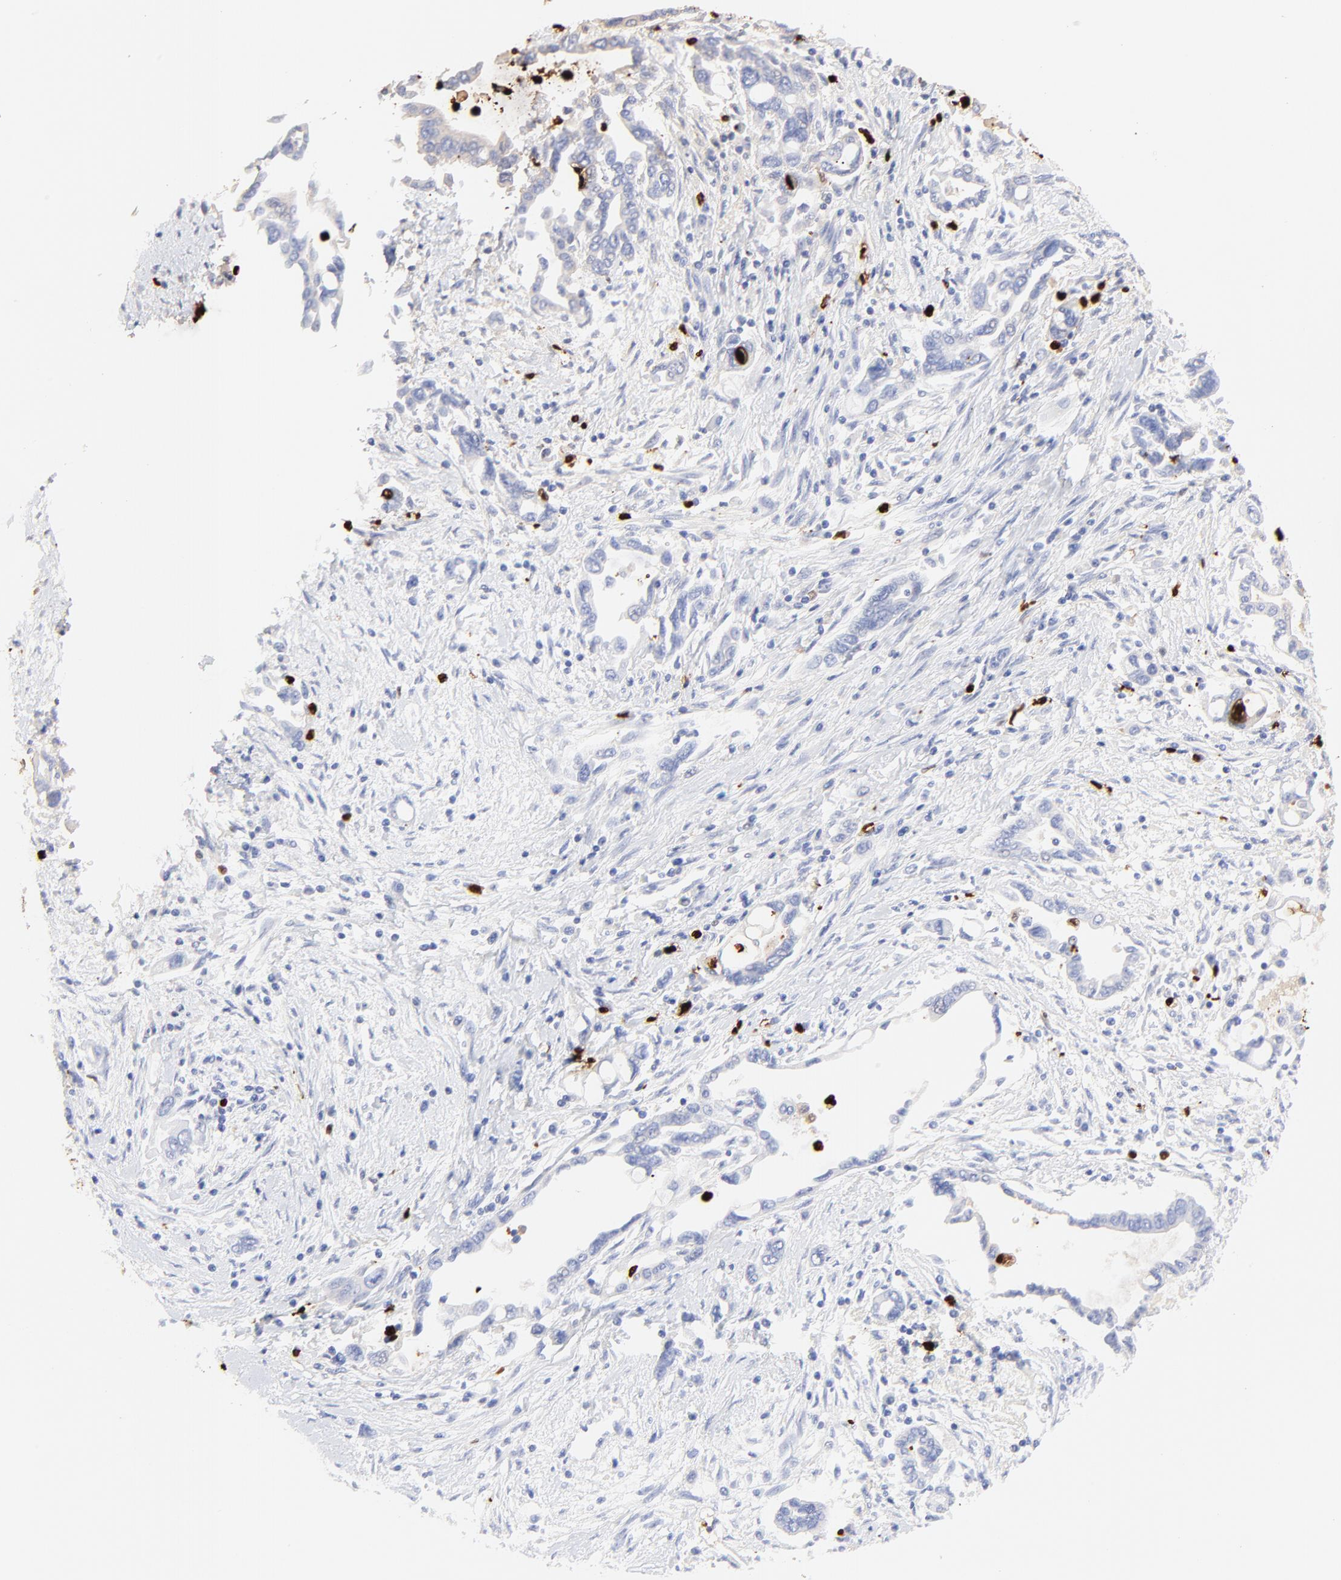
{"staining": {"intensity": "negative", "quantity": "none", "location": "none"}, "tissue": "pancreatic cancer", "cell_type": "Tumor cells", "image_type": "cancer", "snomed": [{"axis": "morphology", "description": "Adenocarcinoma, NOS"}, {"axis": "topography", "description": "Pancreas"}], "caption": "Tumor cells show no significant staining in adenocarcinoma (pancreatic). (DAB (3,3'-diaminobenzidine) immunohistochemistry (IHC) visualized using brightfield microscopy, high magnification).", "gene": "S100A12", "patient": {"sex": "female", "age": 57}}